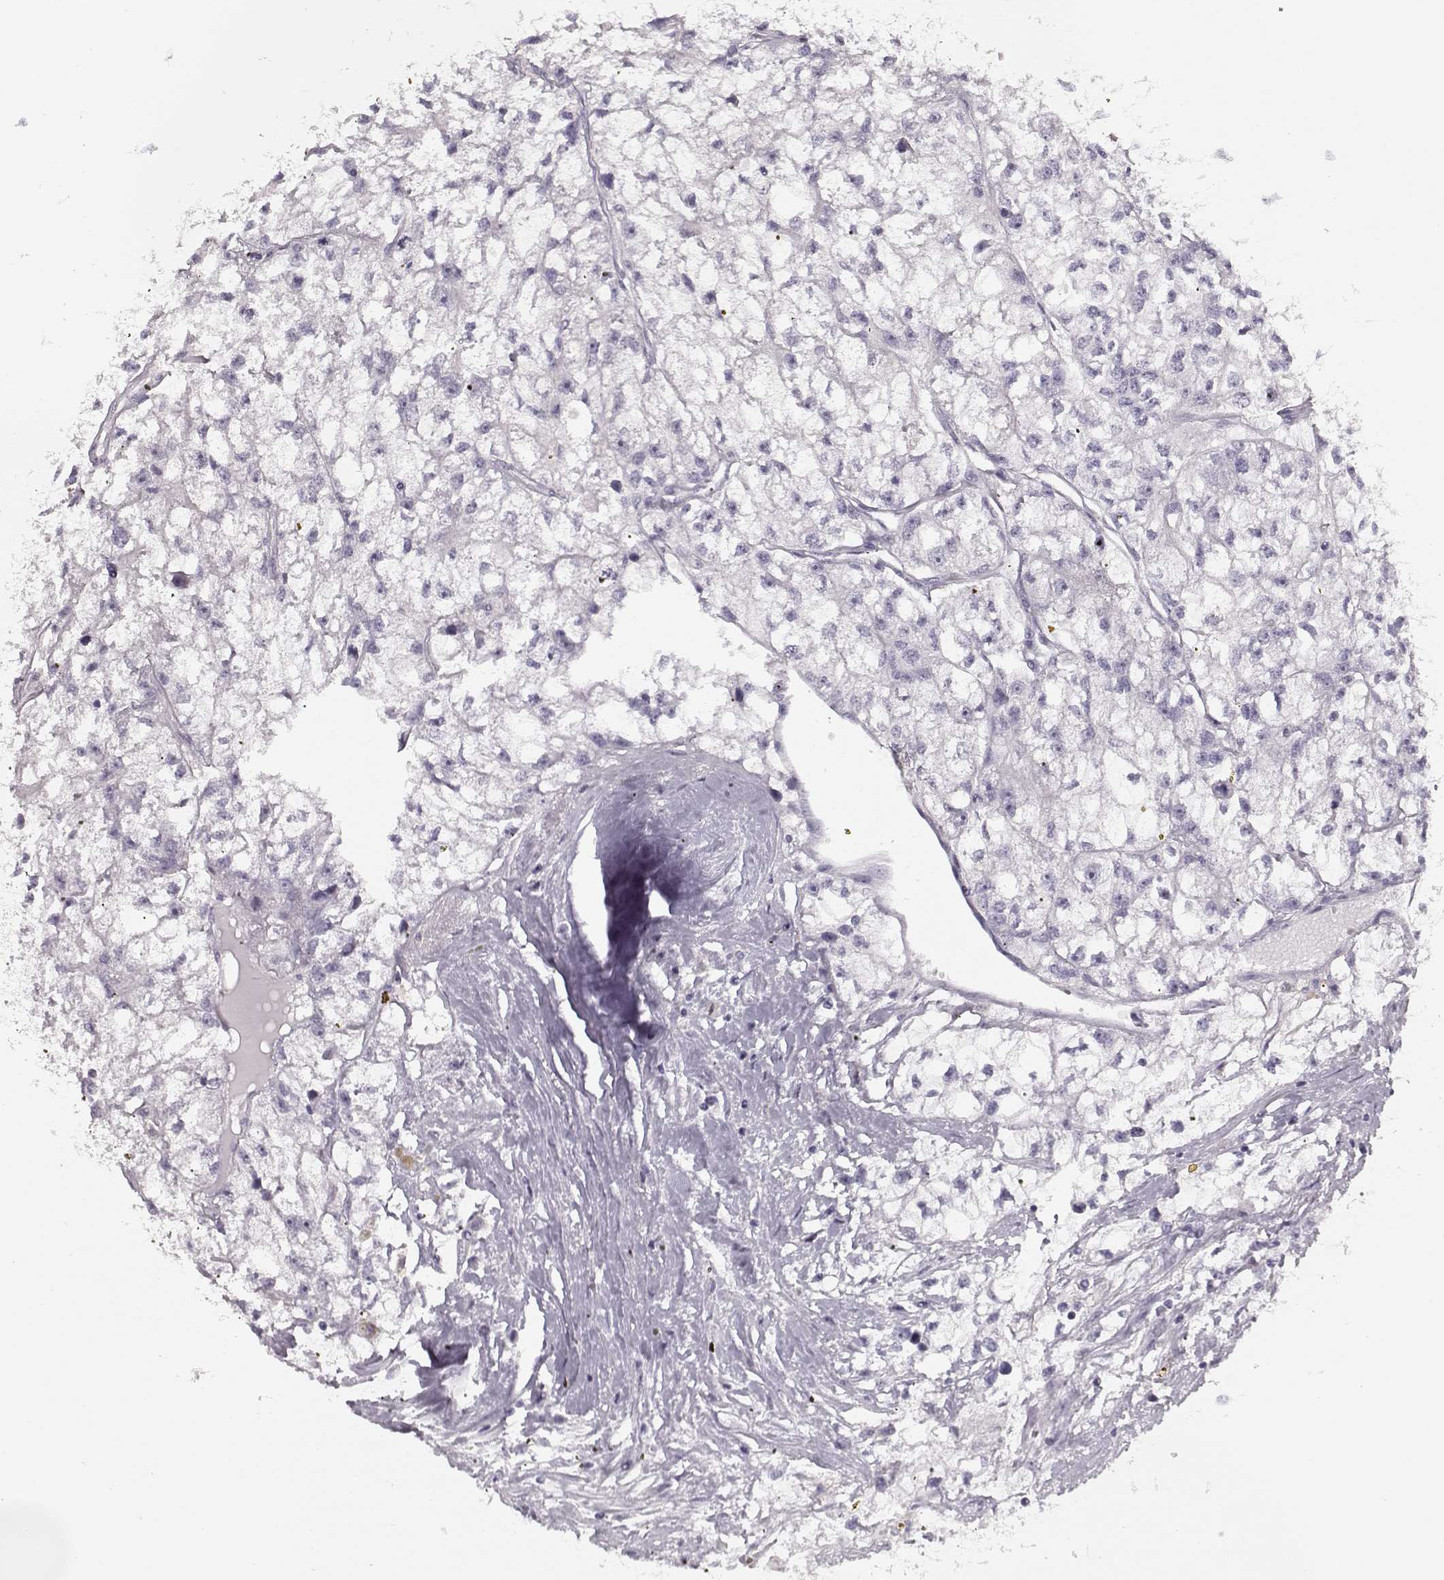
{"staining": {"intensity": "negative", "quantity": "none", "location": "none"}, "tissue": "renal cancer", "cell_type": "Tumor cells", "image_type": "cancer", "snomed": [{"axis": "morphology", "description": "Adenocarcinoma, NOS"}, {"axis": "topography", "description": "Kidney"}], "caption": "Immunohistochemistry of renal cancer (adenocarcinoma) shows no positivity in tumor cells. (Brightfield microscopy of DAB (3,3'-diaminobenzidine) IHC at high magnification).", "gene": "PNMT", "patient": {"sex": "male", "age": 56}}